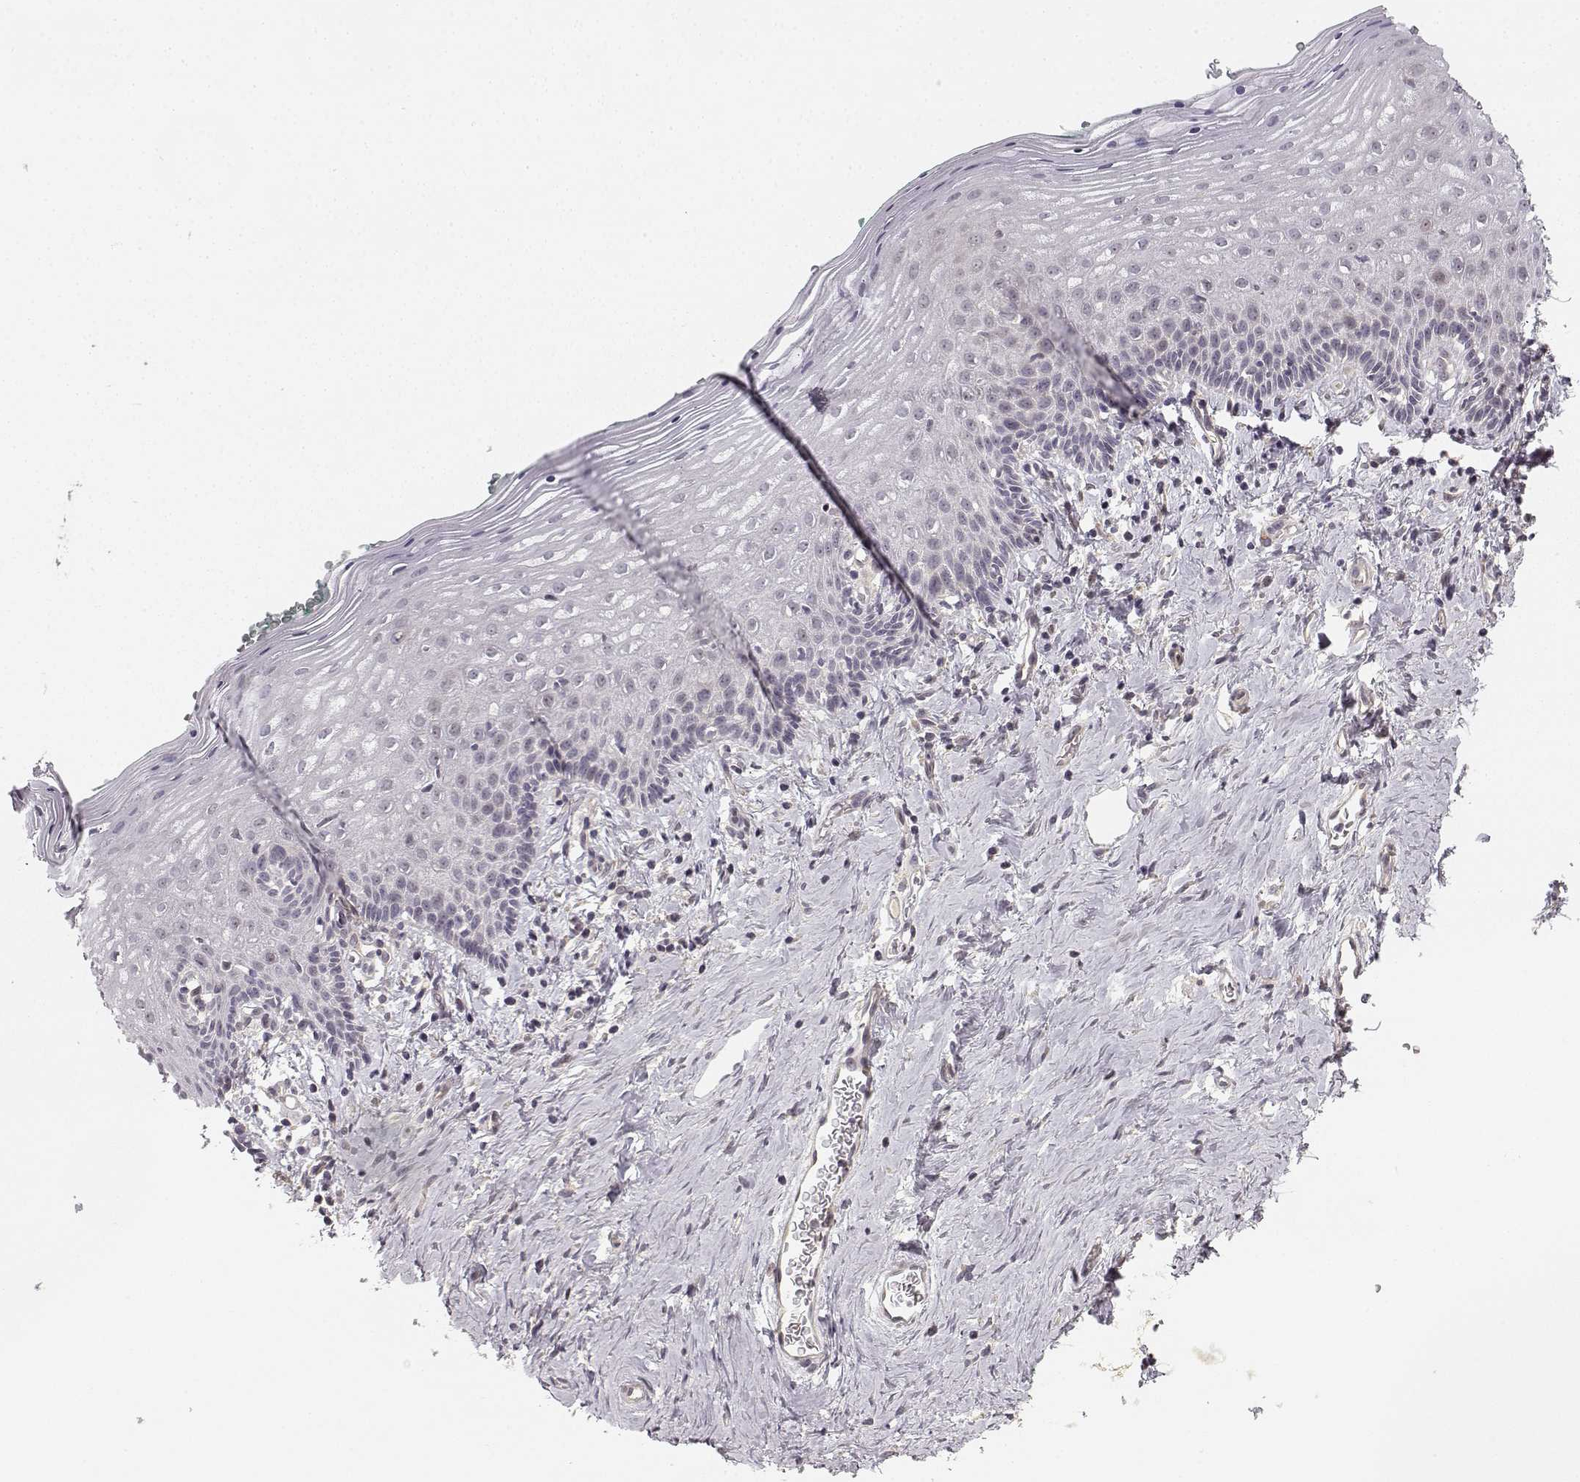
{"staining": {"intensity": "negative", "quantity": "none", "location": "none"}, "tissue": "vagina", "cell_type": "Squamous epithelial cells", "image_type": "normal", "snomed": [{"axis": "morphology", "description": "Normal tissue, NOS"}, {"axis": "topography", "description": "Vagina"}], "caption": "High magnification brightfield microscopy of benign vagina stained with DAB (3,3'-diaminobenzidine) (brown) and counterstained with hematoxylin (blue): squamous epithelial cells show no significant staining. The staining is performed using DAB brown chromogen with nuclei counter-stained in using hematoxylin.", "gene": "MED12L", "patient": {"sex": "female", "age": 42}}